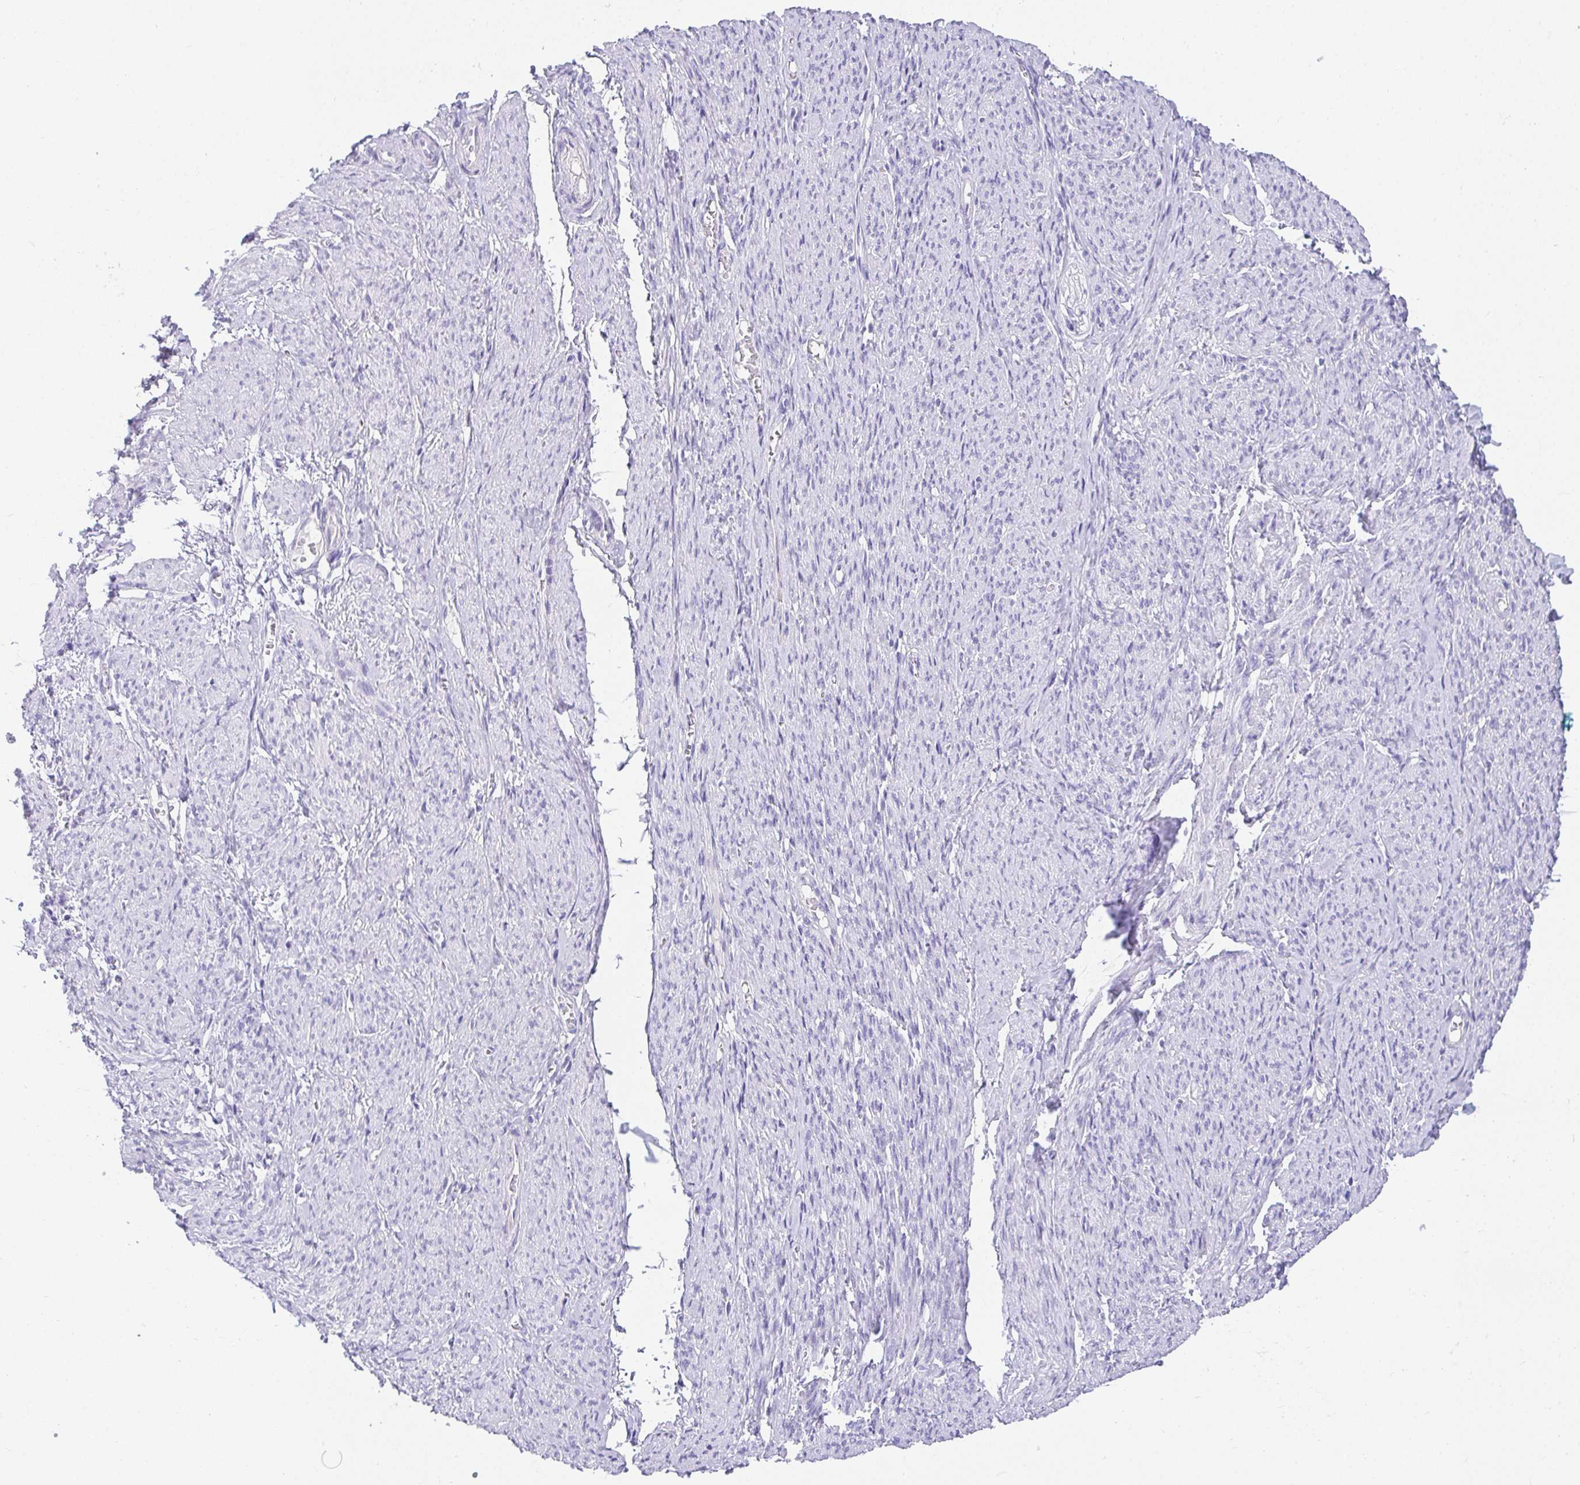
{"staining": {"intensity": "negative", "quantity": "none", "location": "none"}, "tissue": "smooth muscle", "cell_type": "Smooth muscle cells", "image_type": "normal", "snomed": [{"axis": "morphology", "description": "Normal tissue, NOS"}, {"axis": "topography", "description": "Smooth muscle"}], "caption": "There is no significant expression in smooth muscle cells of smooth muscle.", "gene": "CHAT", "patient": {"sex": "female", "age": 65}}